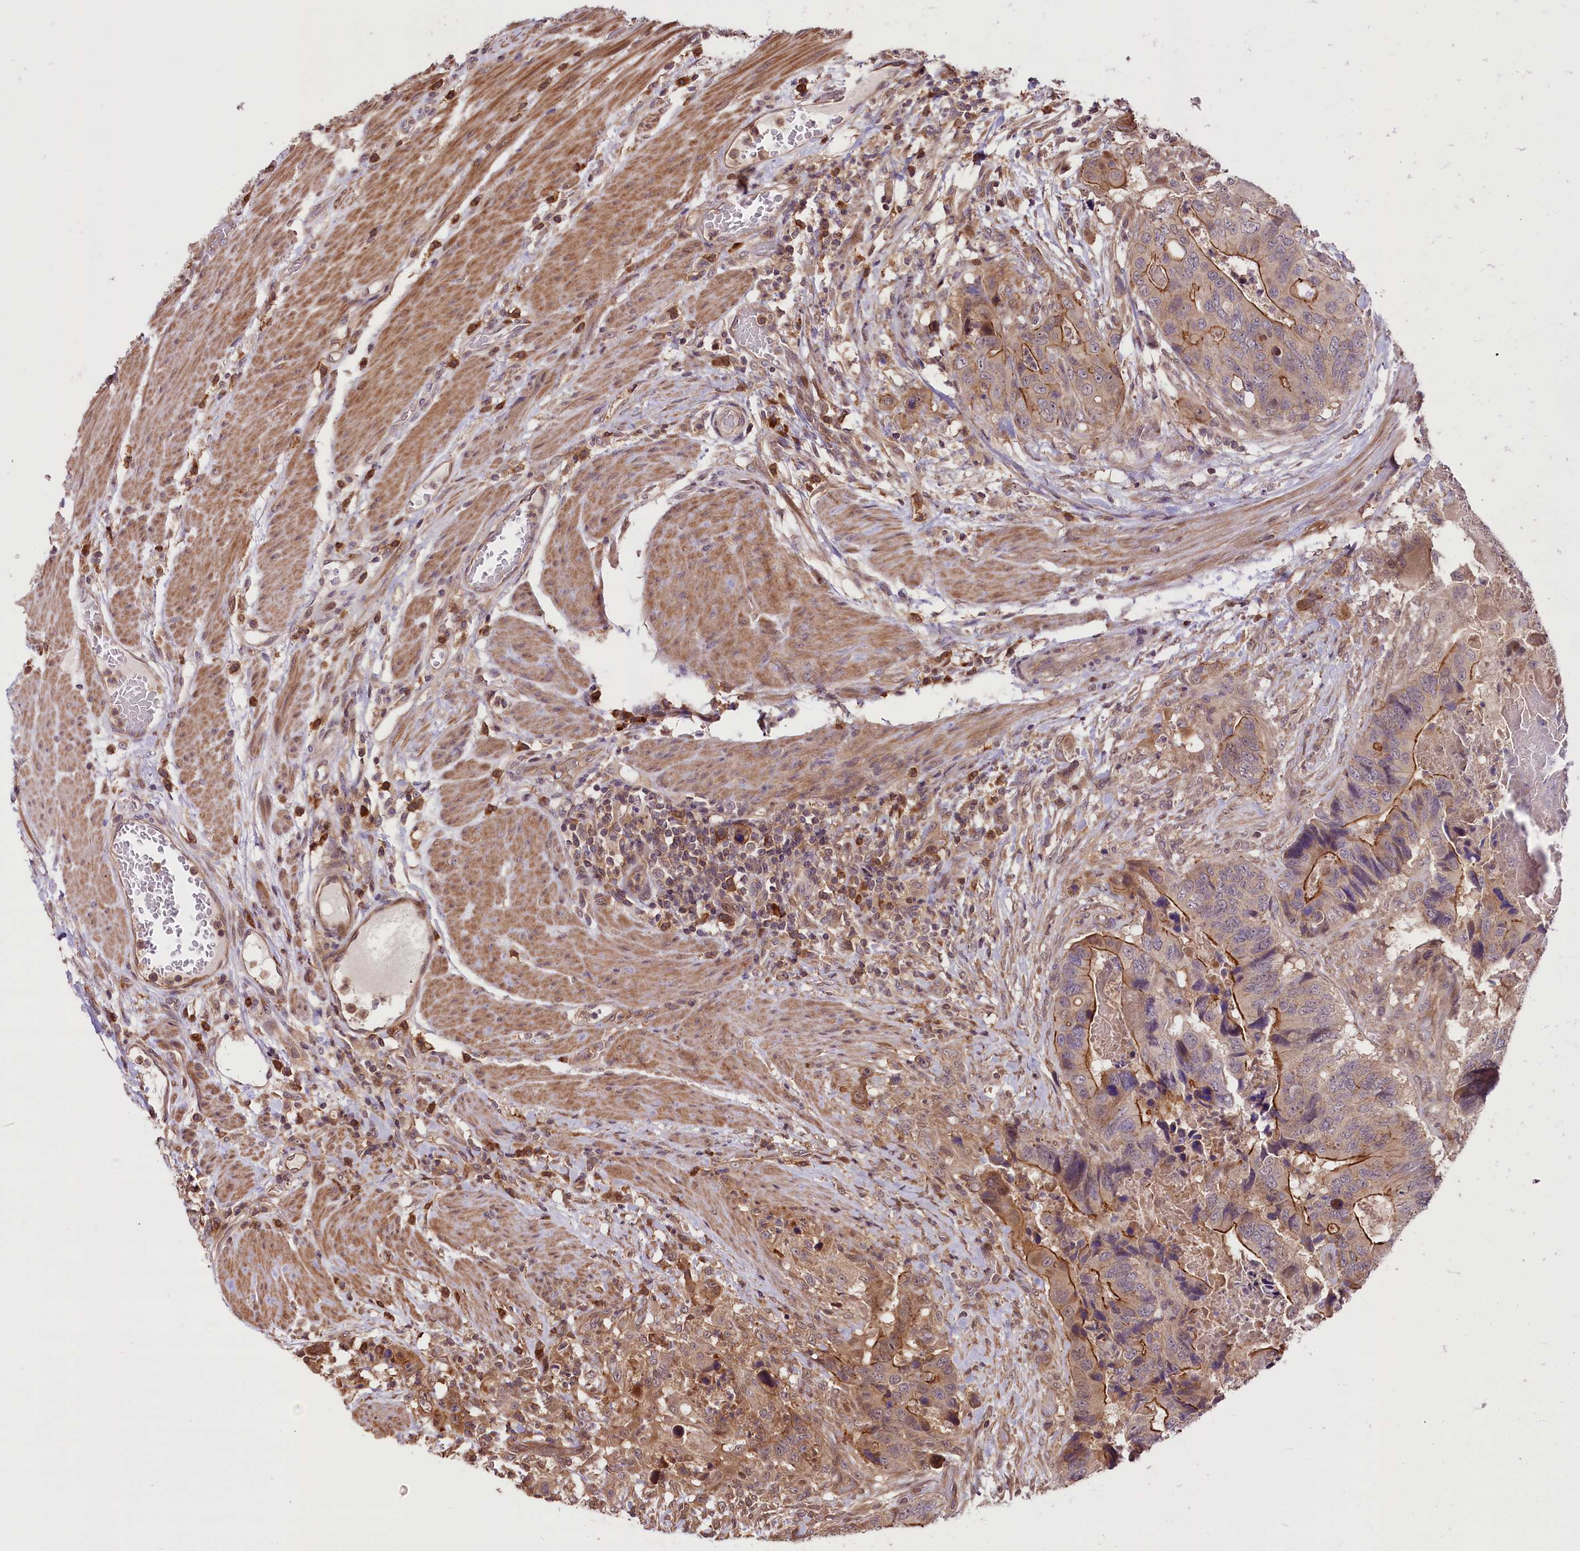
{"staining": {"intensity": "strong", "quantity": "25%-75%", "location": "cytoplasmic/membranous"}, "tissue": "colorectal cancer", "cell_type": "Tumor cells", "image_type": "cancer", "snomed": [{"axis": "morphology", "description": "Adenocarcinoma, NOS"}, {"axis": "topography", "description": "Colon"}], "caption": "DAB immunohistochemical staining of colorectal cancer (adenocarcinoma) demonstrates strong cytoplasmic/membranous protein positivity in about 25%-75% of tumor cells. The staining was performed using DAB to visualize the protein expression in brown, while the nuclei were stained in blue with hematoxylin (Magnification: 20x).", "gene": "RIC8A", "patient": {"sex": "male", "age": 84}}